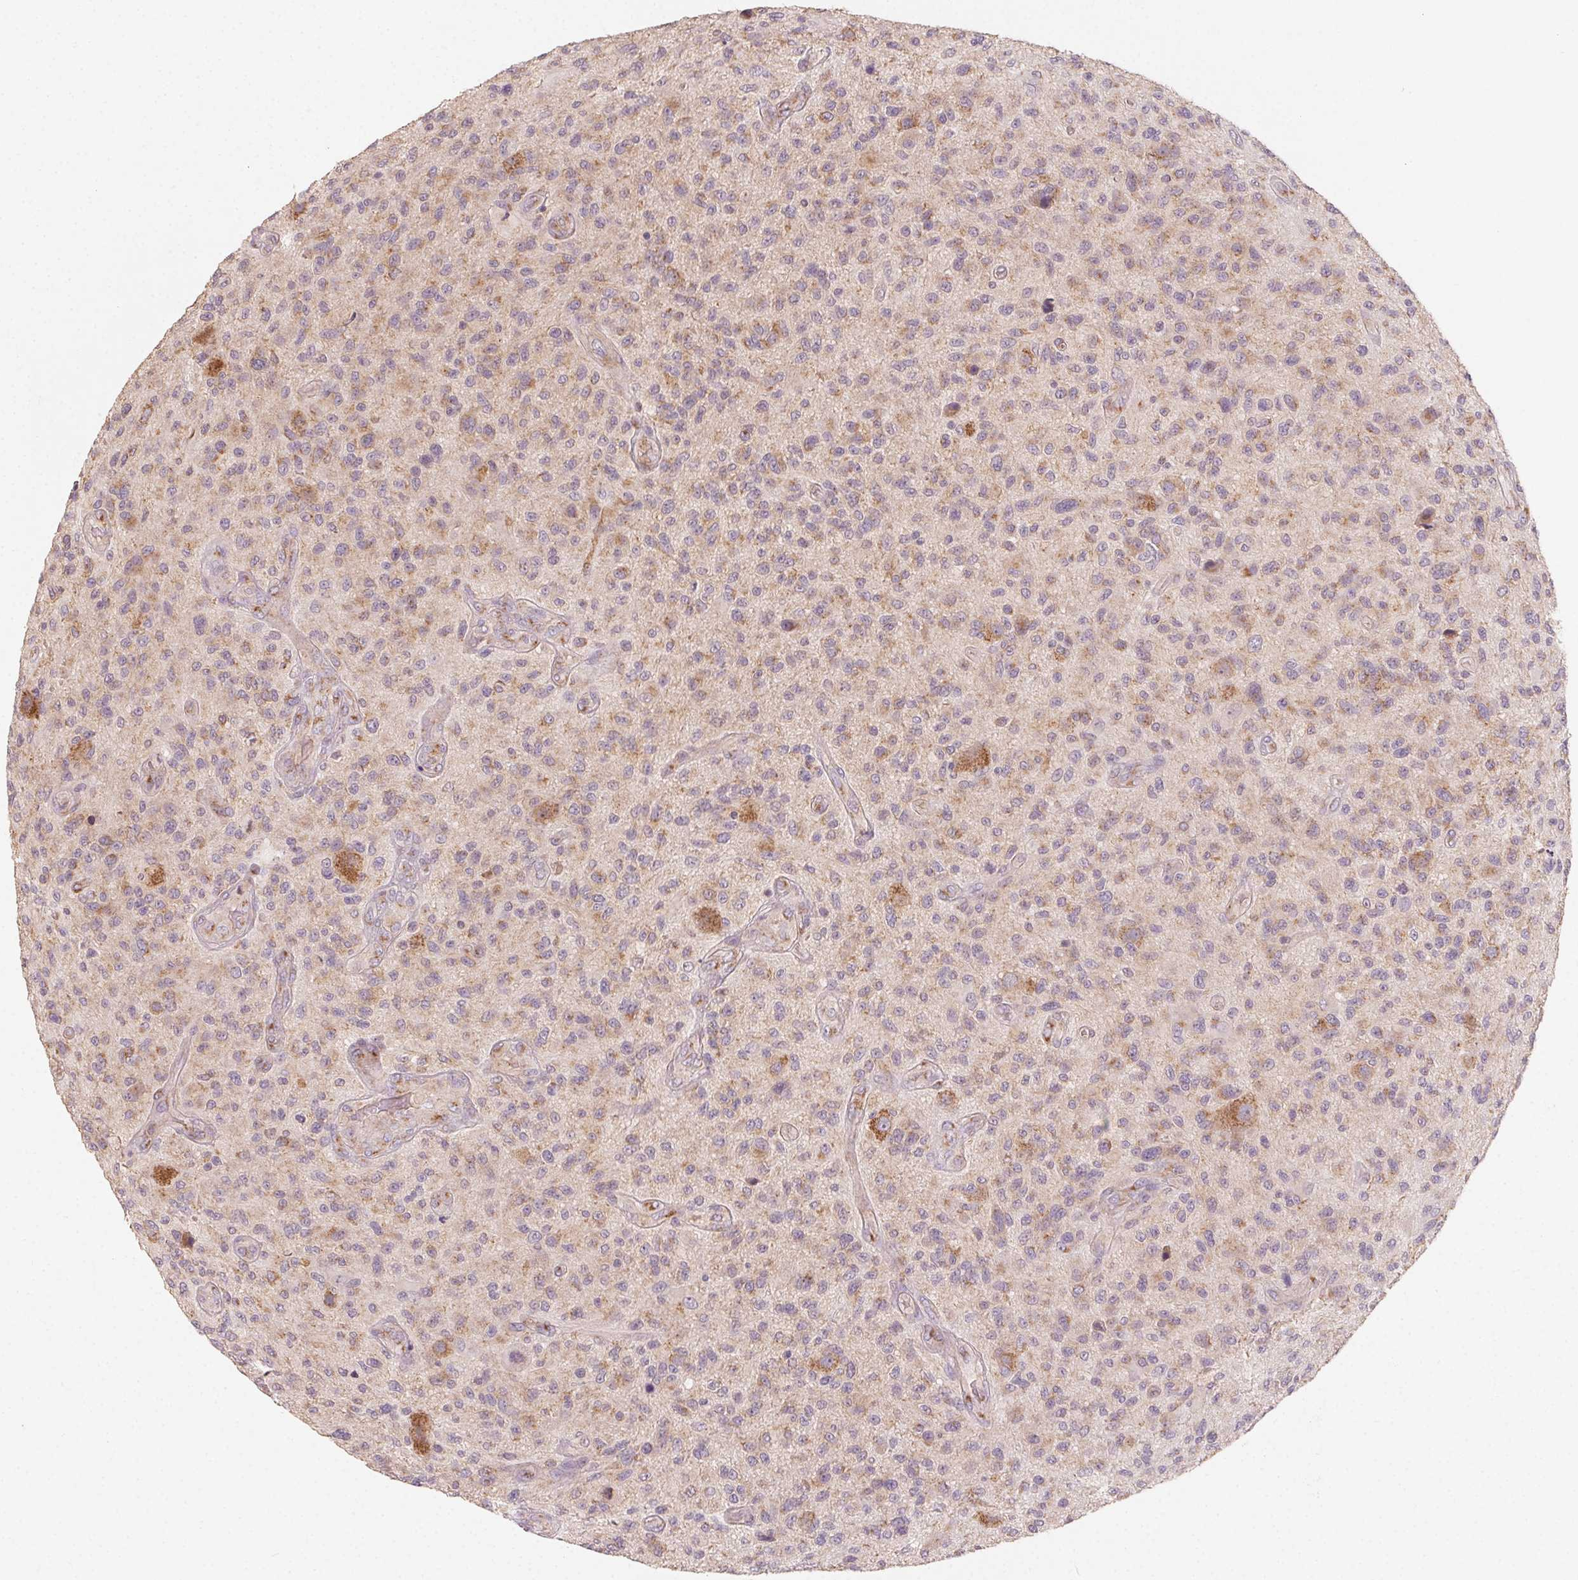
{"staining": {"intensity": "moderate", "quantity": "25%-75%", "location": "cytoplasmic/membranous"}, "tissue": "glioma", "cell_type": "Tumor cells", "image_type": "cancer", "snomed": [{"axis": "morphology", "description": "Glioma, malignant, High grade"}, {"axis": "topography", "description": "Brain"}], "caption": "Immunohistochemical staining of glioma exhibits moderate cytoplasmic/membranous protein staining in about 25%-75% of tumor cells.", "gene": "AP1S1", "patient": {"sex": "male", "age": 47}}